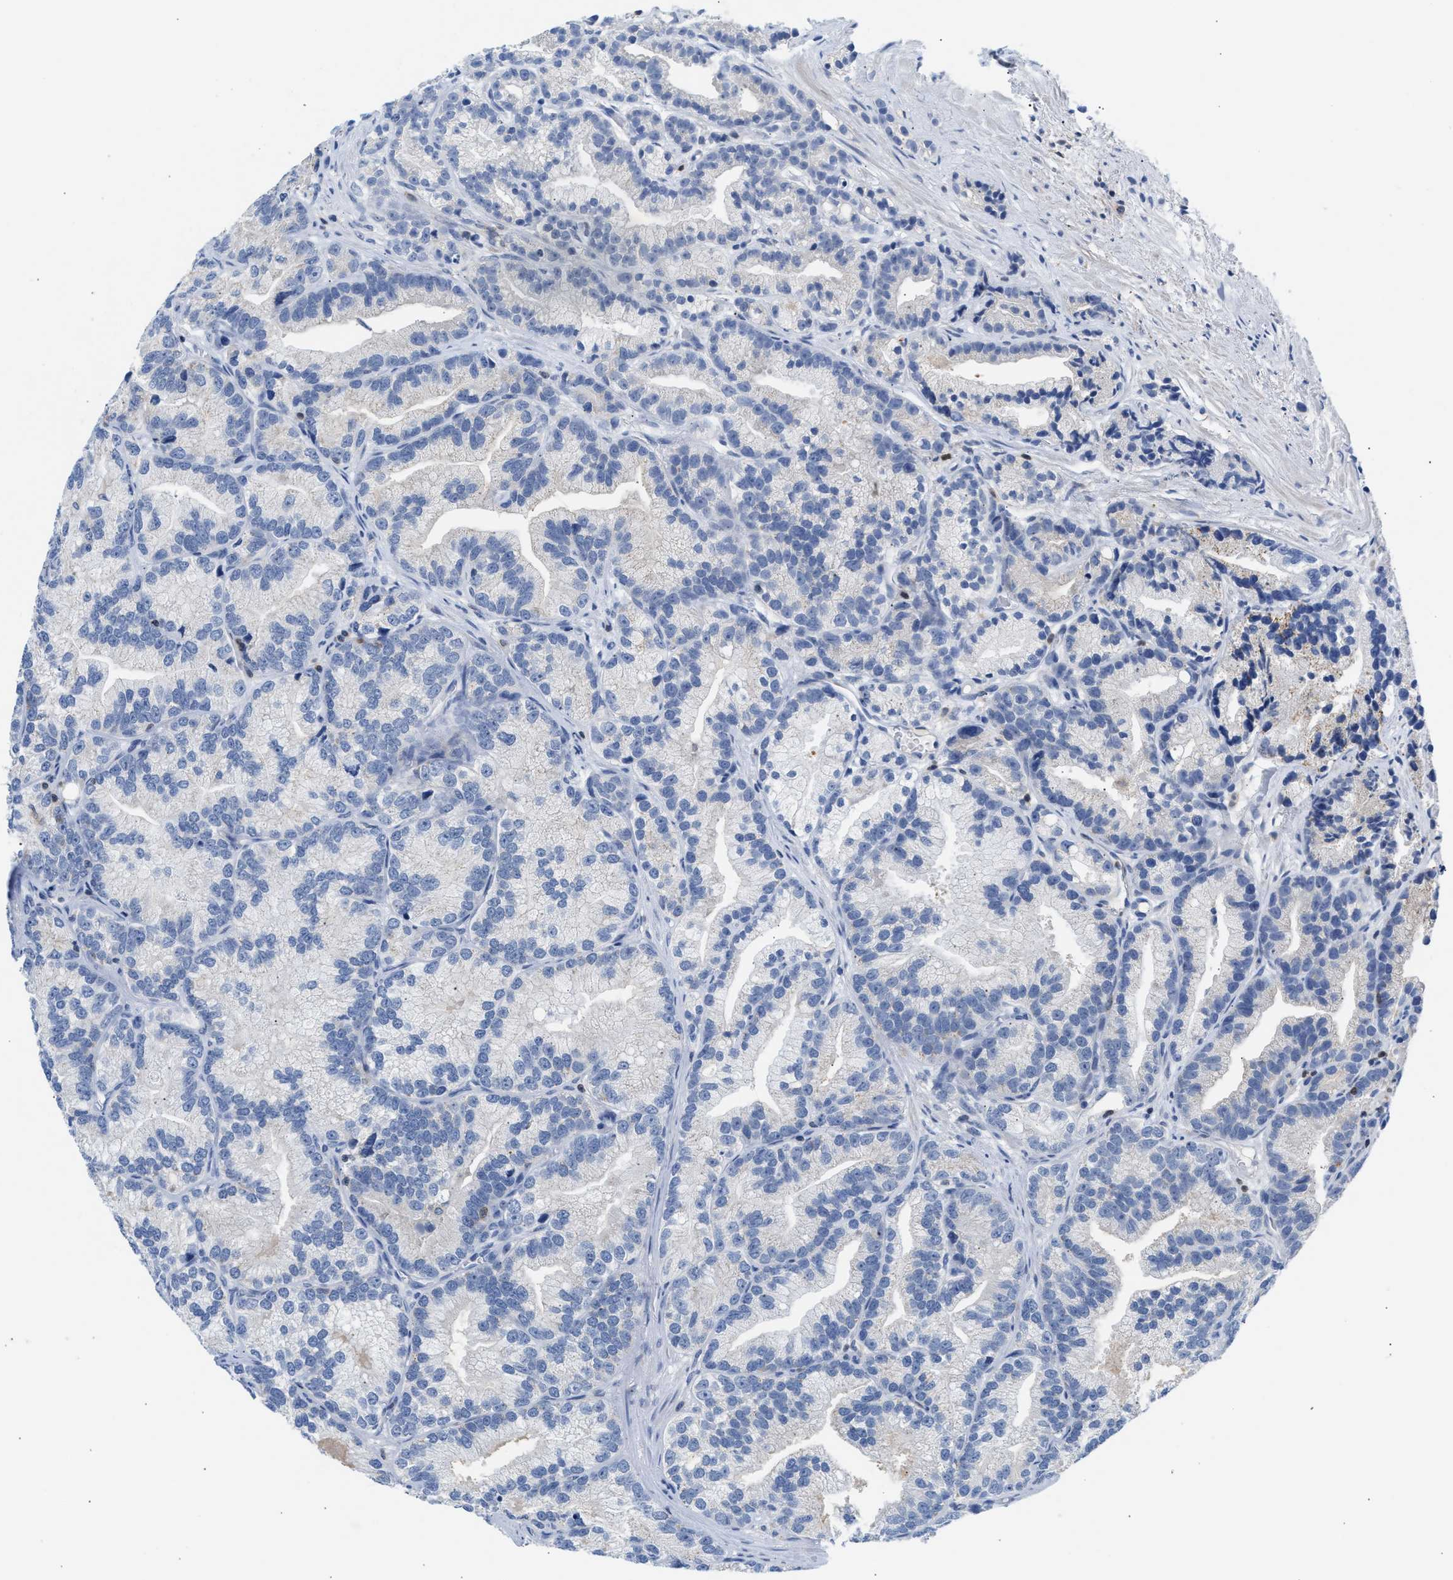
{"staining": {"intensity": "negative", "quantity": "none", "location": "none"}, "tissue": "prostate cancer", "cell_type": "Tumor cells", "image_type": "cancer", "snomed": [{"axis": "morphology", "description": "Adenocarcinoma, Low grade"}, {"axis": "topography", "description": "Prostate"}], "caption": "Immunohistochemistry micrograph of human prostate cancer (adenocarcinoma (low-grade)) stained for a protein (brown), which reveals no staining in tumor cells.", "gene": "SLIT2", "patient": {"sex": "male", "age": 89}}